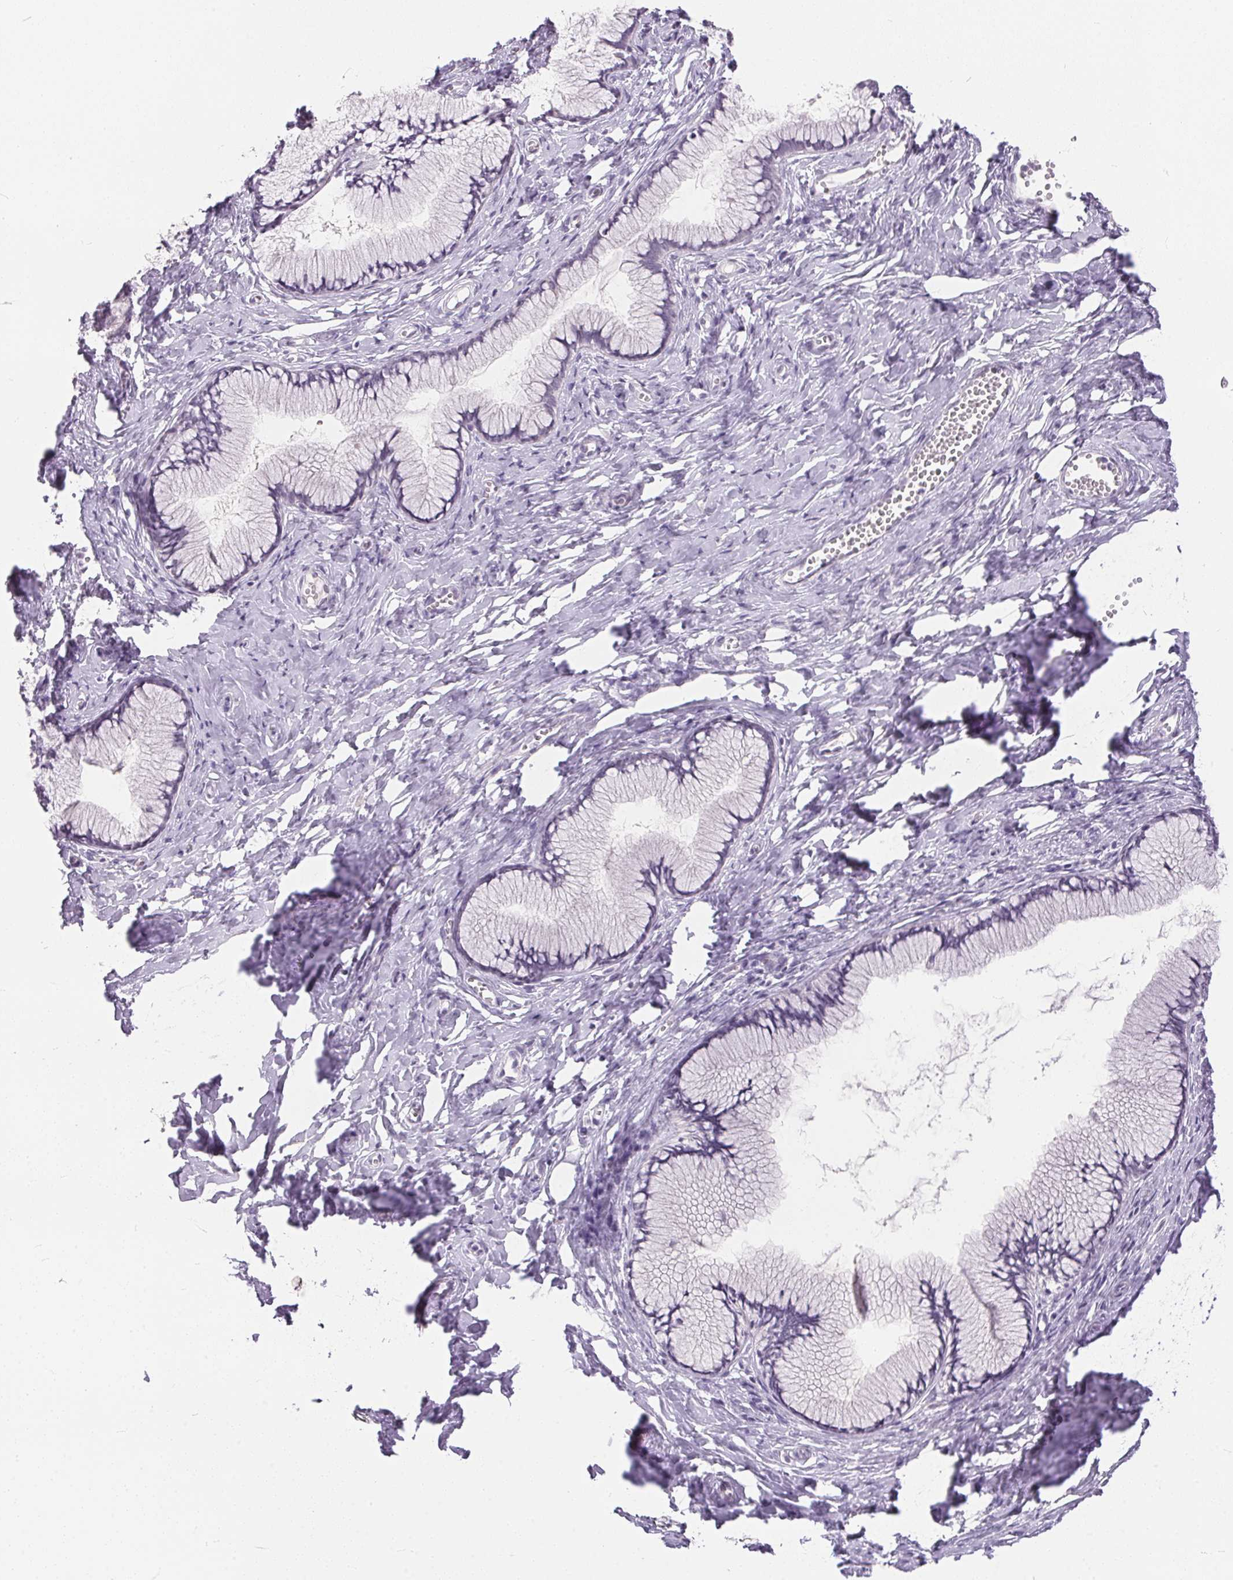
{"staining": {"intensity": "negative", "quantity": "none", "location": "none"}, "tissue": "cervix", "cell_type": "Glandular cells", "image_type": "normal", "snomed": [{"axis": "morphology", "description": "Normal tissue, NOS"}, {"axis": "topography", "description": "Cervix"}], "caption": "Human cervix stained for a protein using immunohistochemistry demonstrates no expression in glandular cells.", "gene": "GBP6", "patient": {"sex": "female", "age": 40}}